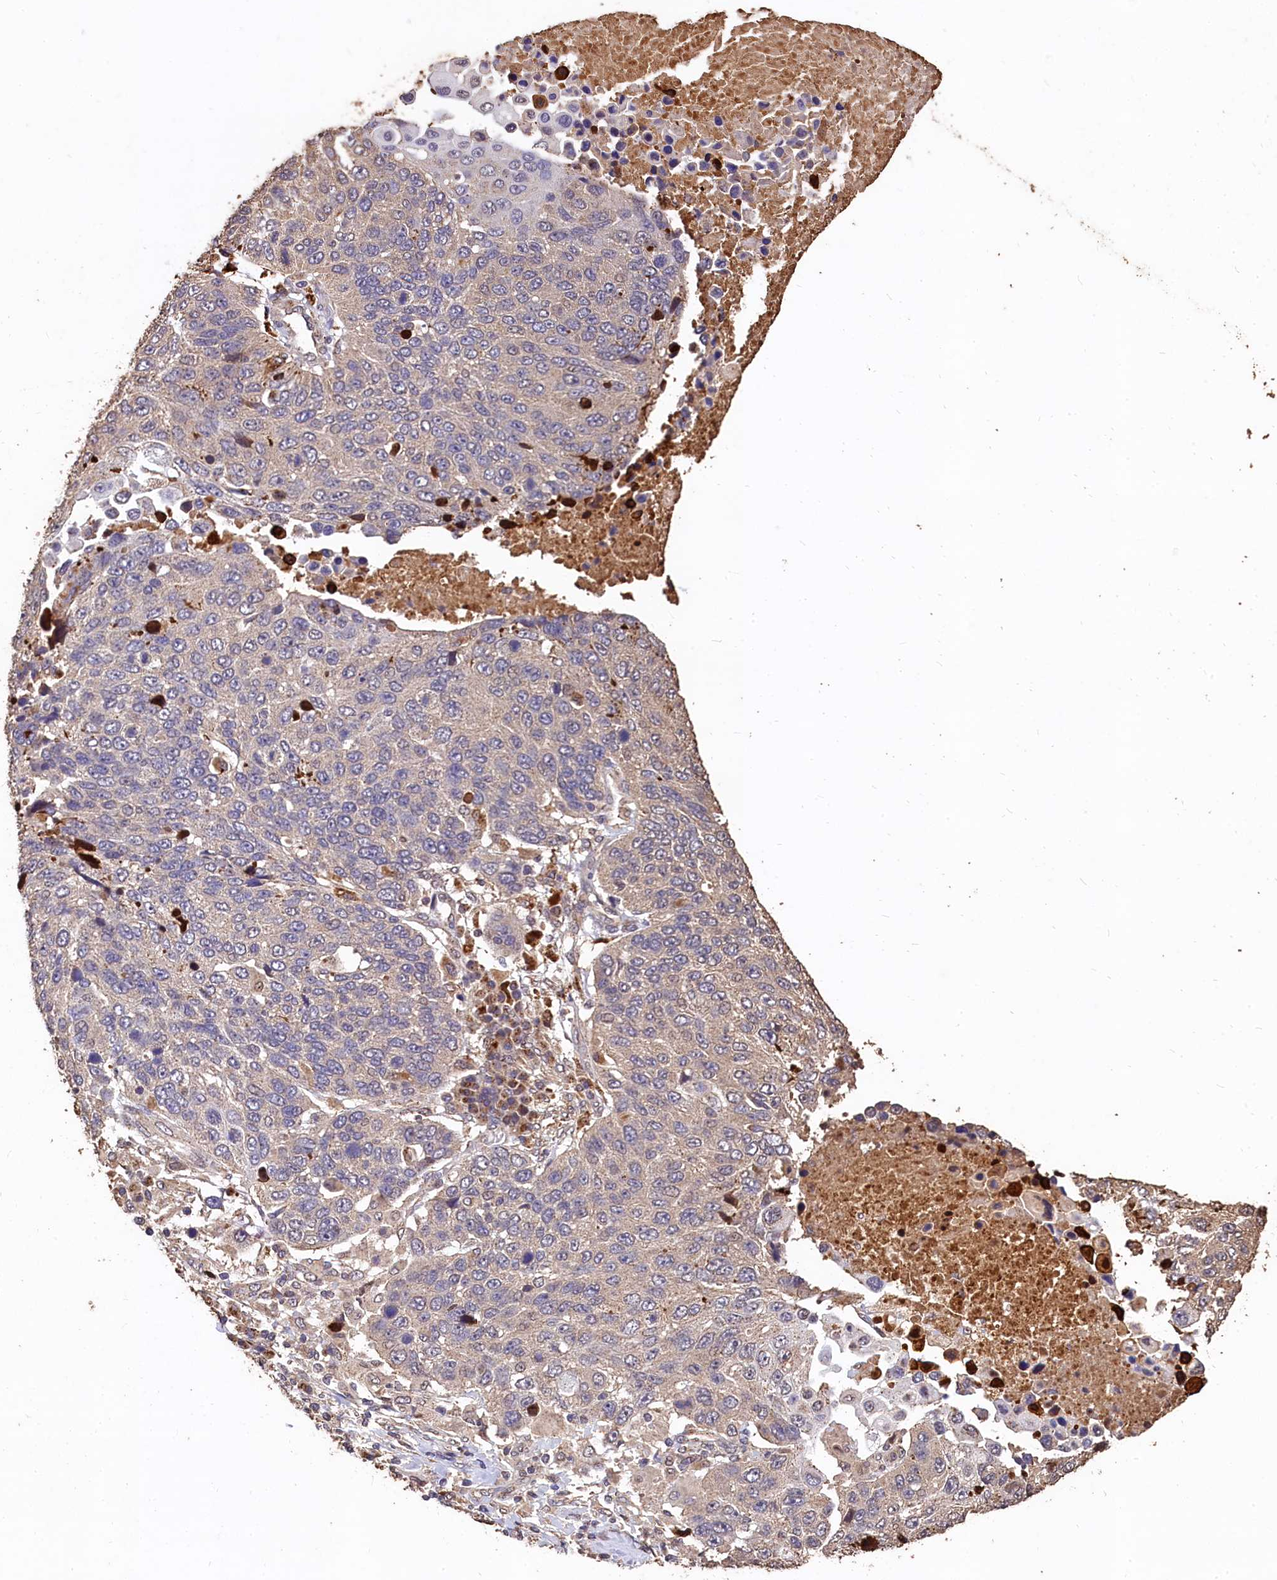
{"staining": {"intensity": "negative", "quantity": "none", "location": "none"}, "tissue": "lung cancer", "cell_type": "Tumor cells", "image_type": "cancer", "snomed": [{"axis": "morphology", "description": "Normal tissue, NOS"}, {"axis": "morphology", "description": "Squamous cell carcinoma, NOS"}, {"axis": "topography", "description": "Lymph node"}, {"axis": "topography", "description": "Lung"}], "caption": "IHC of human lung squamous cell carcinoma displays no positivity in tumor cells.", "gene": "LSM4", "patient": {"sex": "male", "age": 66}}